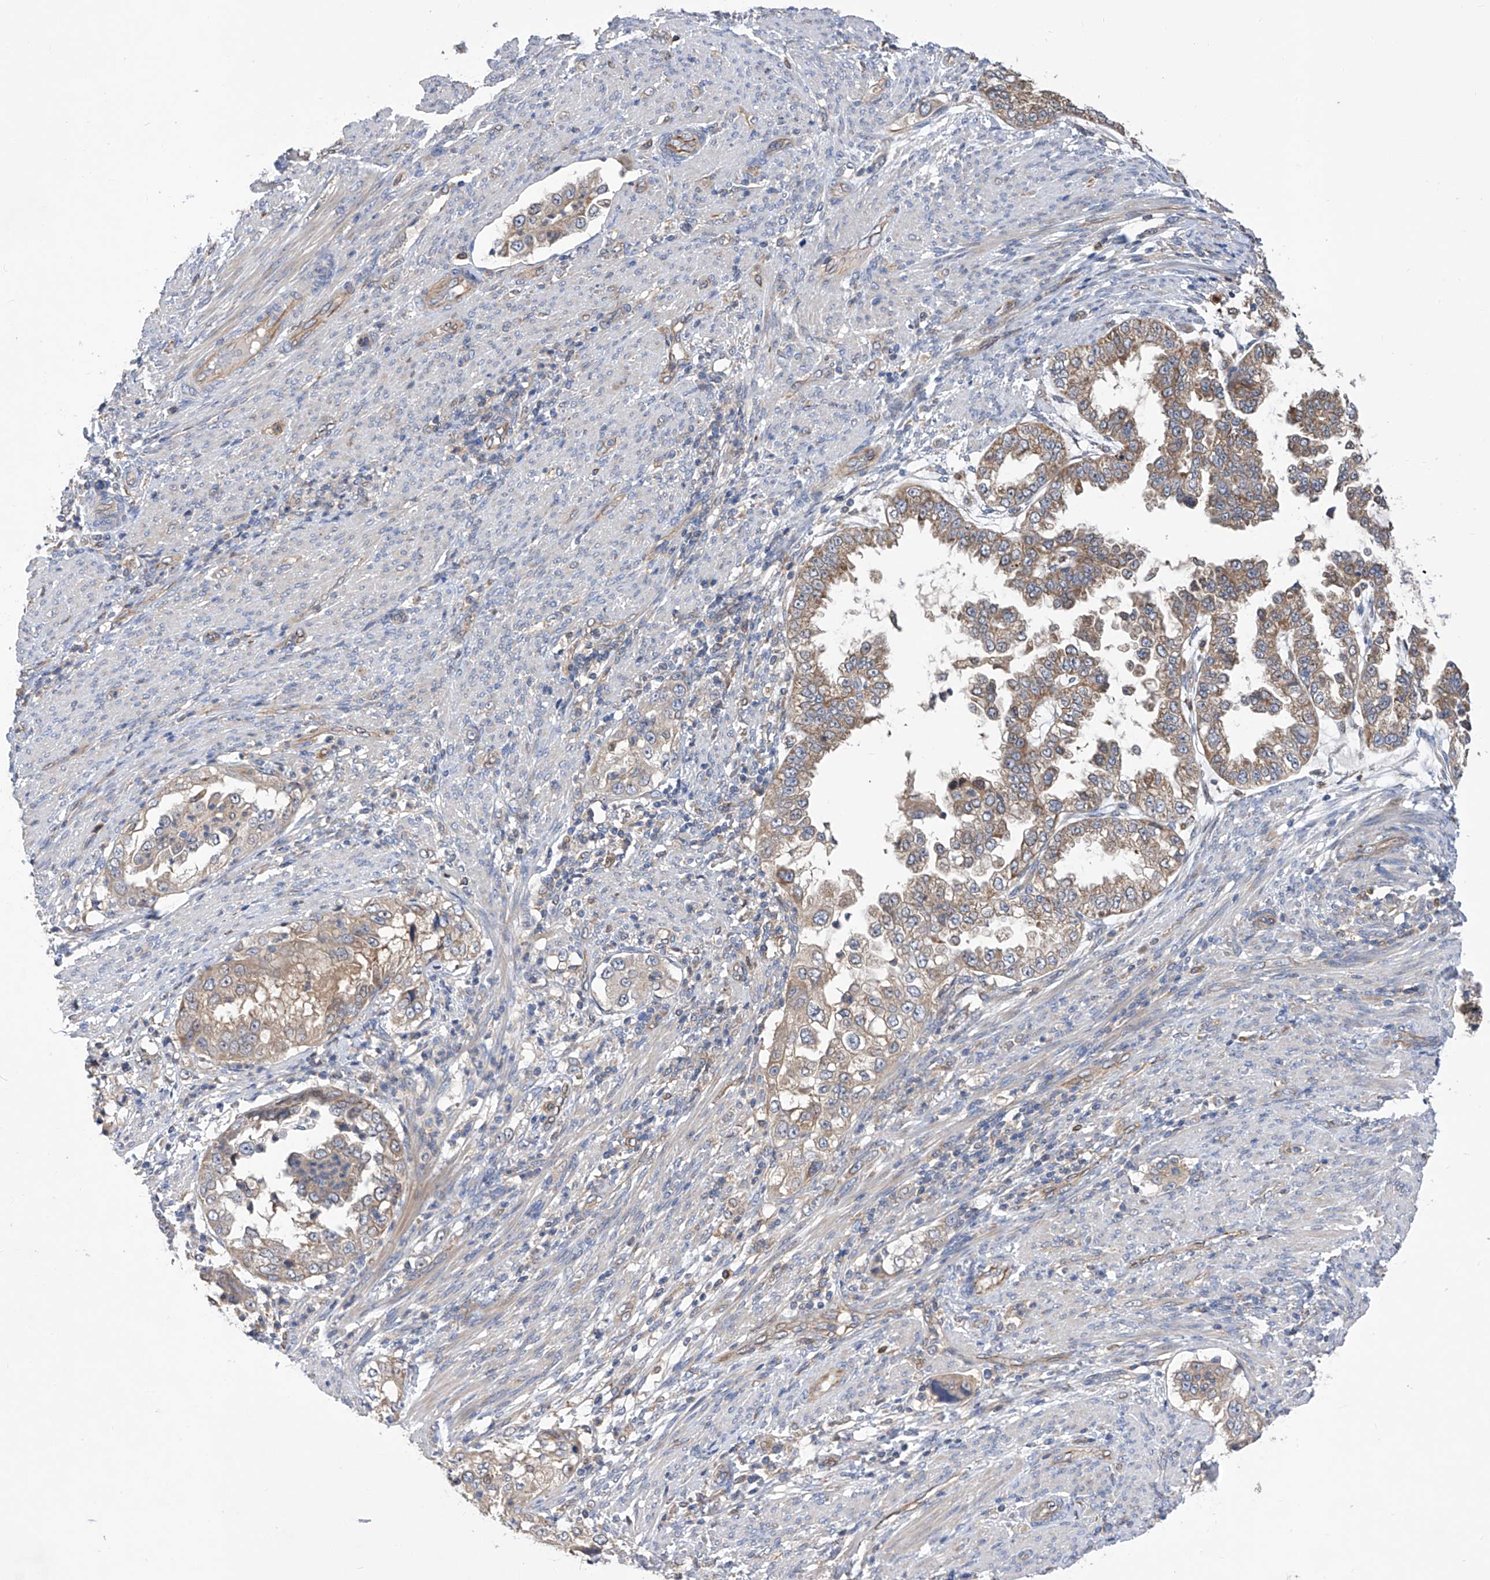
{"staining": {"intensity": "moderate", "quantity": "25%-75%", "location": "cytoplasmic/membranous"}, "tissue": "endometrial cancer", "cell_type": "Tumor cells", "image_type": "cancer", "snomed": [{"axis": "morphology", "description": "Adenocarcinoma, NOS"}, {"axis": "topography", "description": "Endometrium"}], "caption": "Moderate cytoplasmic/membranous positivity is present in approximately 25%-75% of tumor cells in endometrial cancer.", "gene": "SPATA20", "patient": {"sex": "female", "age": 85}}